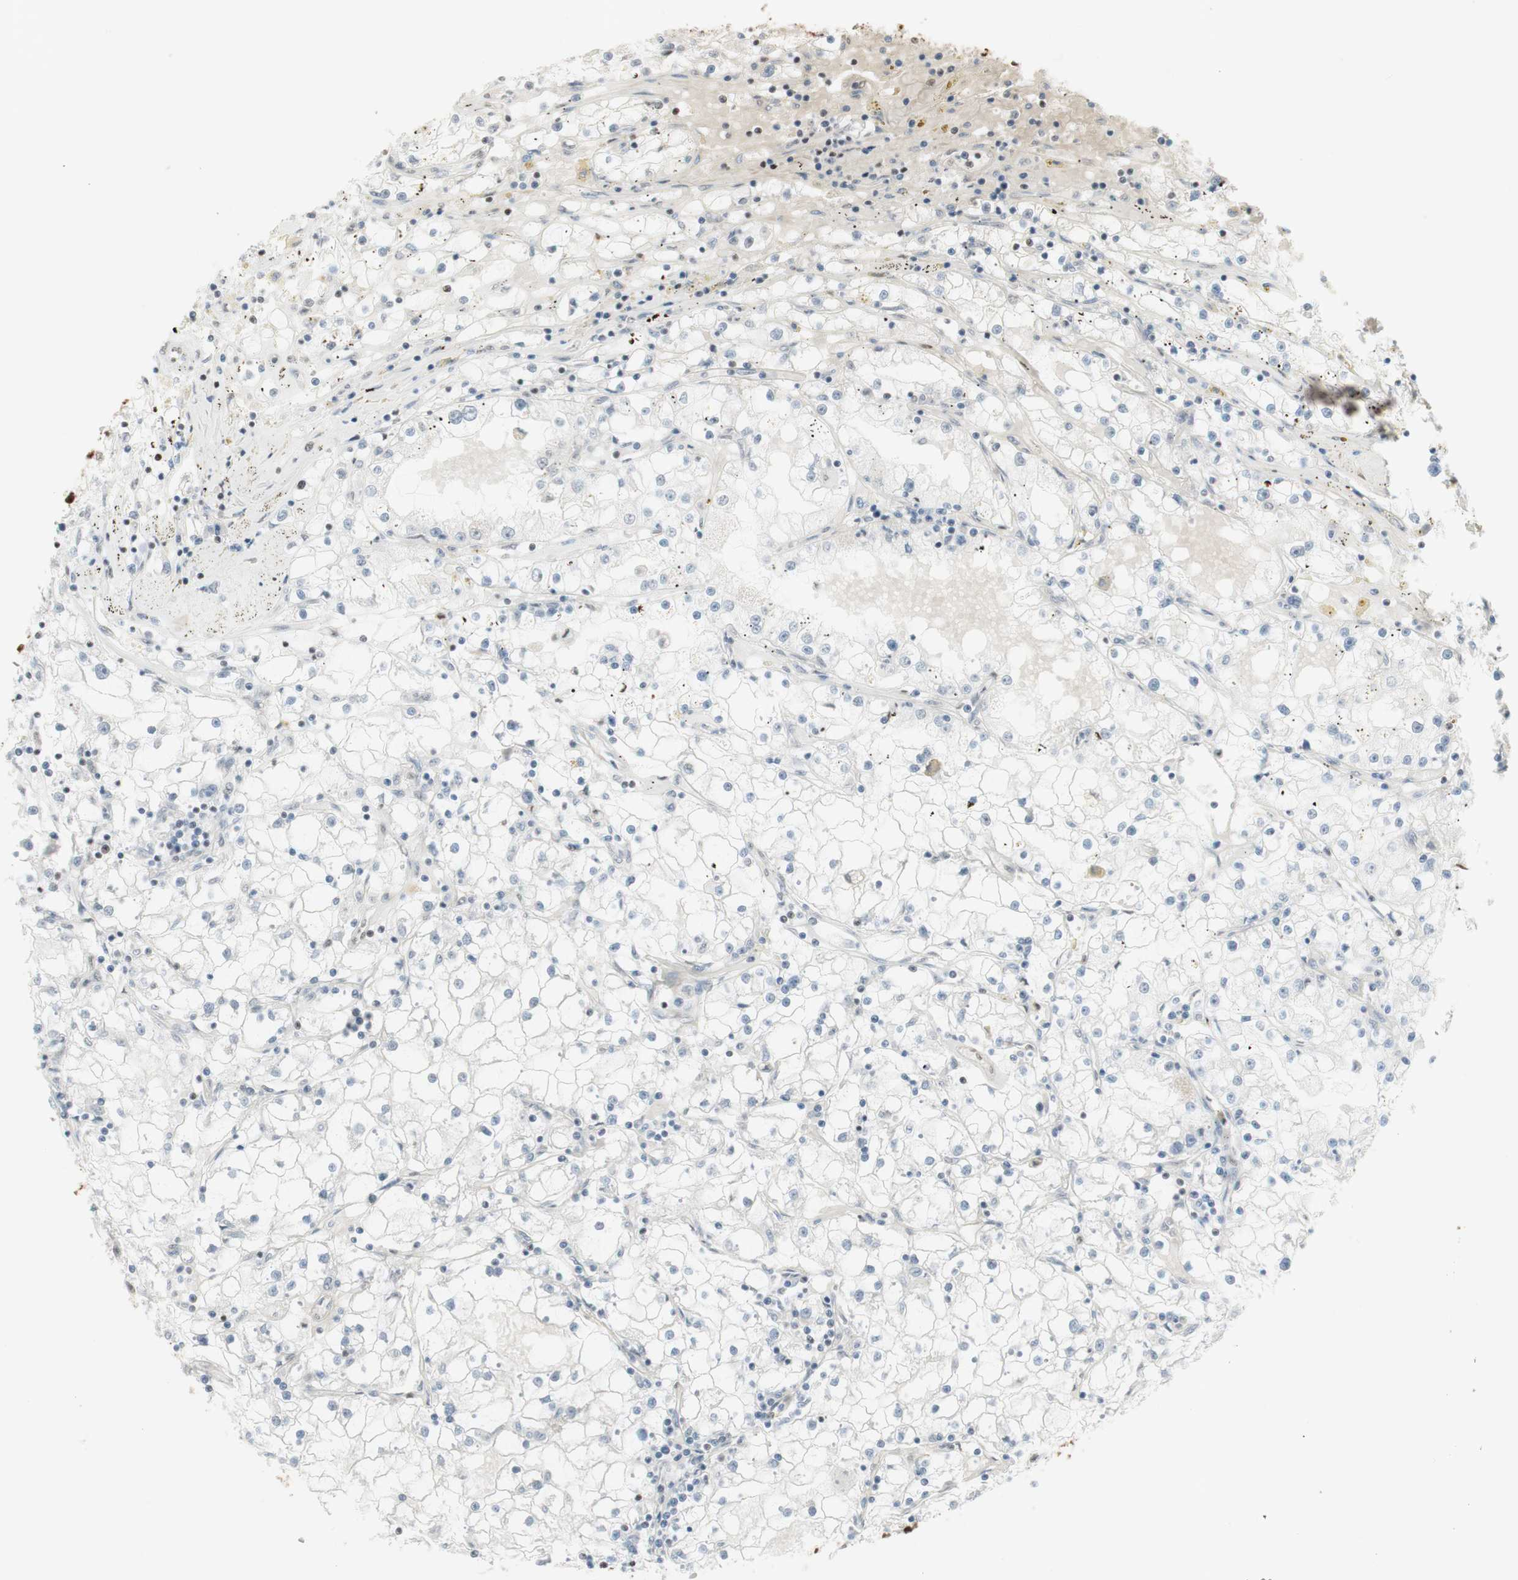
{"staining": {"intensity": "negative", "quantity": "none", "location": "none"}, "tissue": "renal cancer", "cell_type": "Tumor cells", "image_type": "cancer", "snomed": [{"axis": "morphology", "description": "Adenocarcinoma, NOS"}, {"axis": "topography", "description": "Kidney"}], "caption": "The histopathology image exhibits no staining of tumor cells in adenocarcinoma (renal).", "gene": "HNRNPA2B1", "patient": {"sex": "male", "age": 56}}